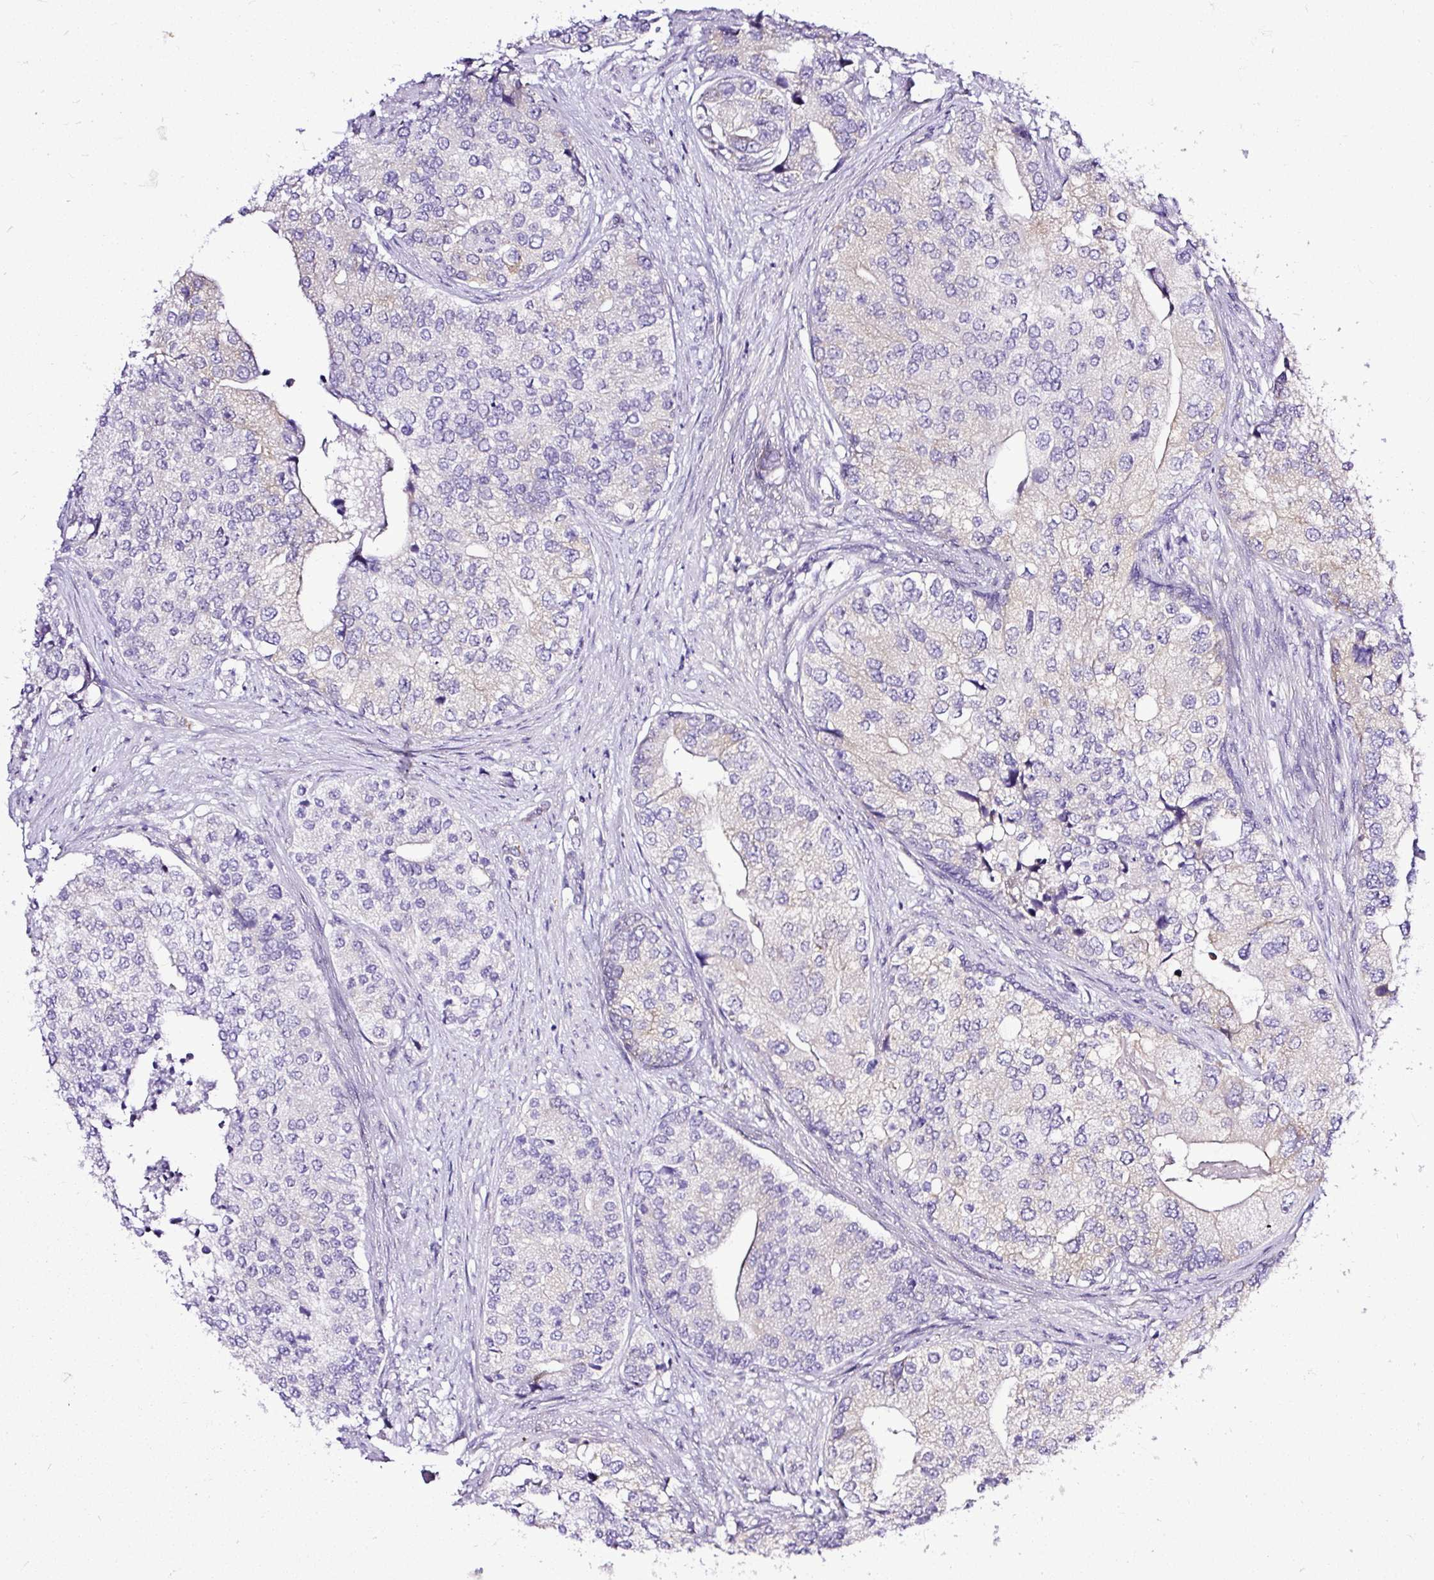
{"staining": {"intensity": "negative", "quantity": "none", "location": "none"}, "tissue": "prostate cancer", "cell_type": "Tumor cells", "image_type": "cancer", "snomed": [{"axis": "morphology", "description": "Adenocarcinoma, High grade"}, {"axis": "topography", "description": "Prostate"}], "caption": "Photomicrograph shows no significant protein positivity in tumor cells of high-grade adenocarcinoma (prostate).", "gene": "AMFR", "patient": {"sex": "male", "age": 62}}